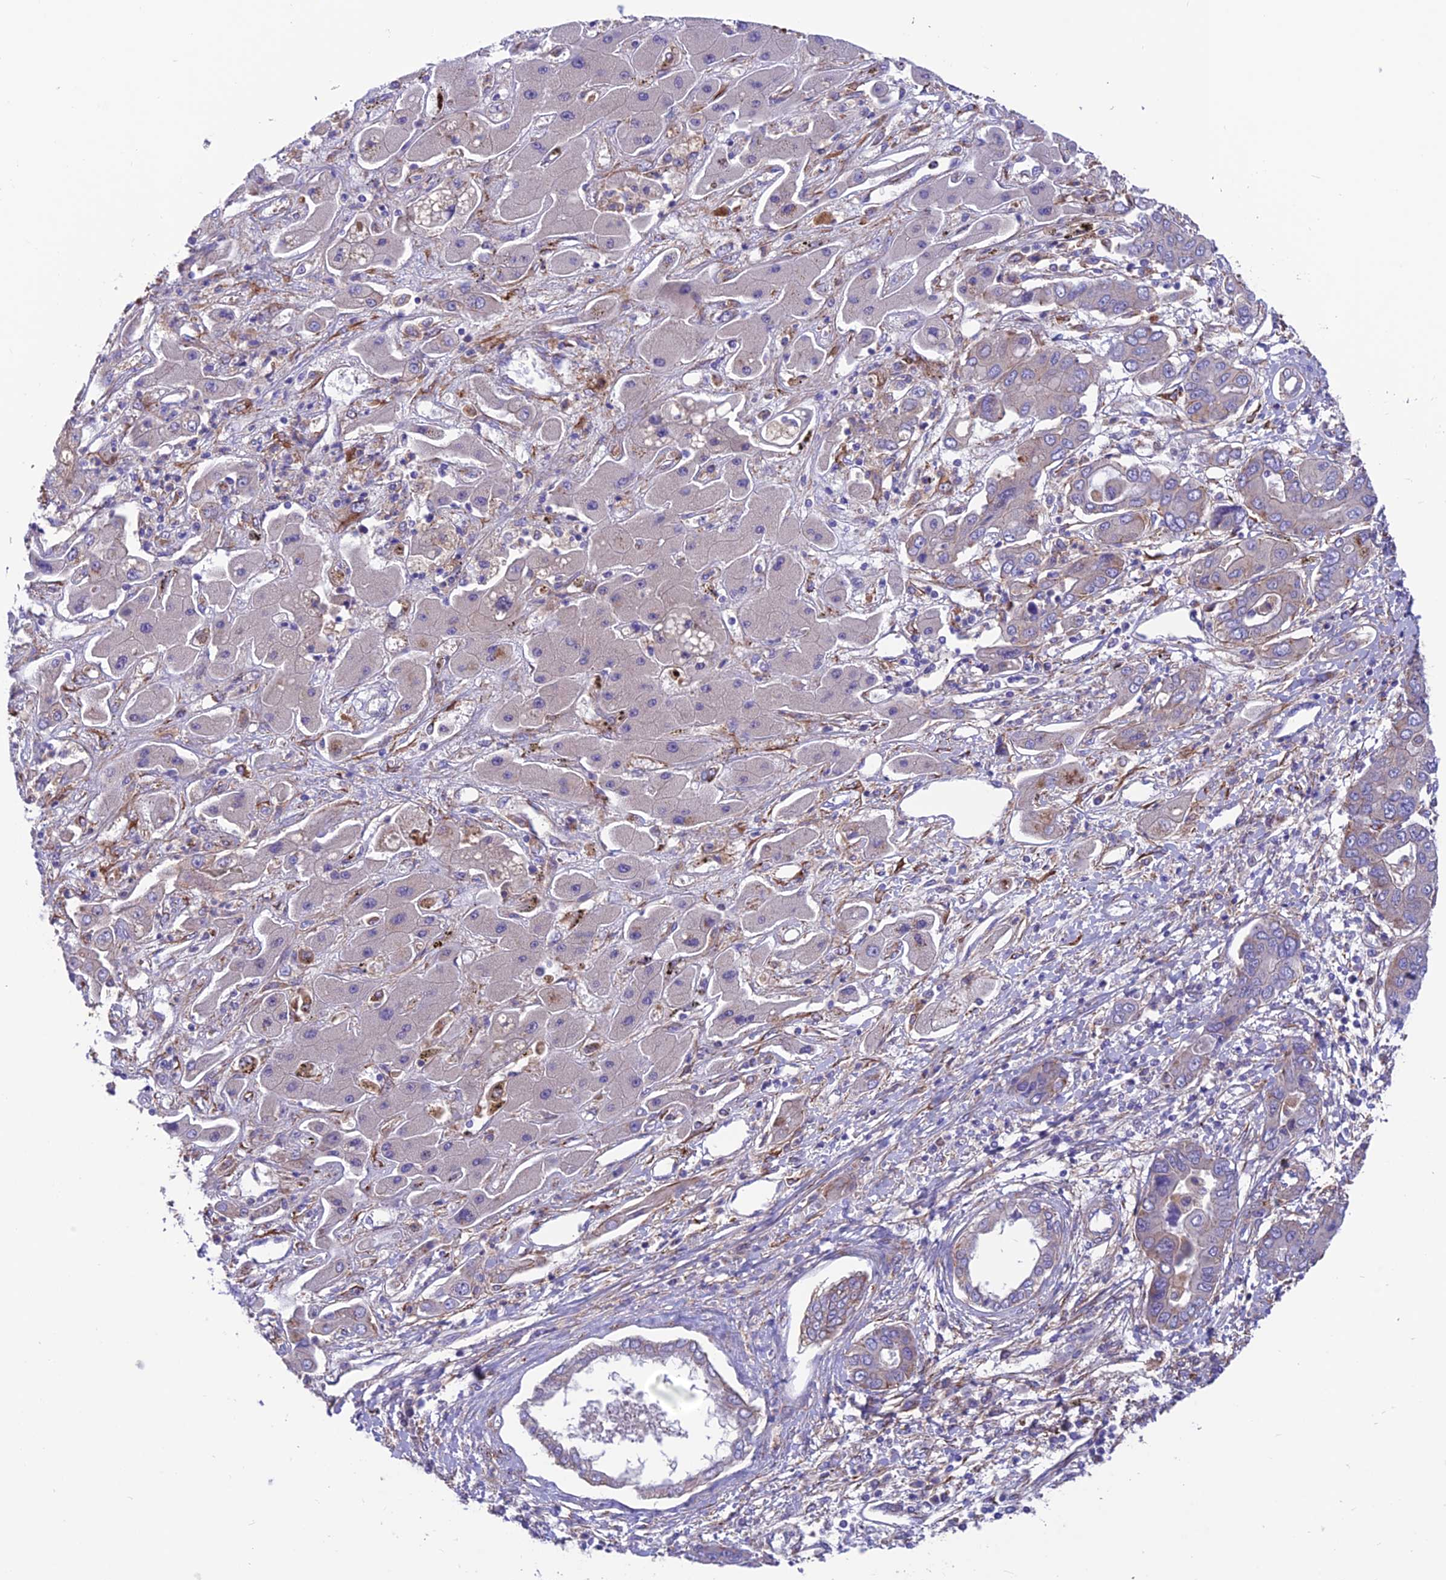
{"staining": {"intensity": "negative", "quantity": "none", "location": "none"}, "tissue": "liver cancer", "cell_type": "Tumor cells", "image_type": "cancer", "snomed": [{"axis": "morphology", "description": "Cholangiocarcinoma"}, {"axis": "topography", "description": "Liver"}], "caption": "Immunohistochemistry image of neoplastic tissue: human cholangiocarcinoma (liver) stained with DAB shows no significant protein staining in tumor cells.", "gene": "VPS16", "patient": {"sex": "male", "age": 67}}